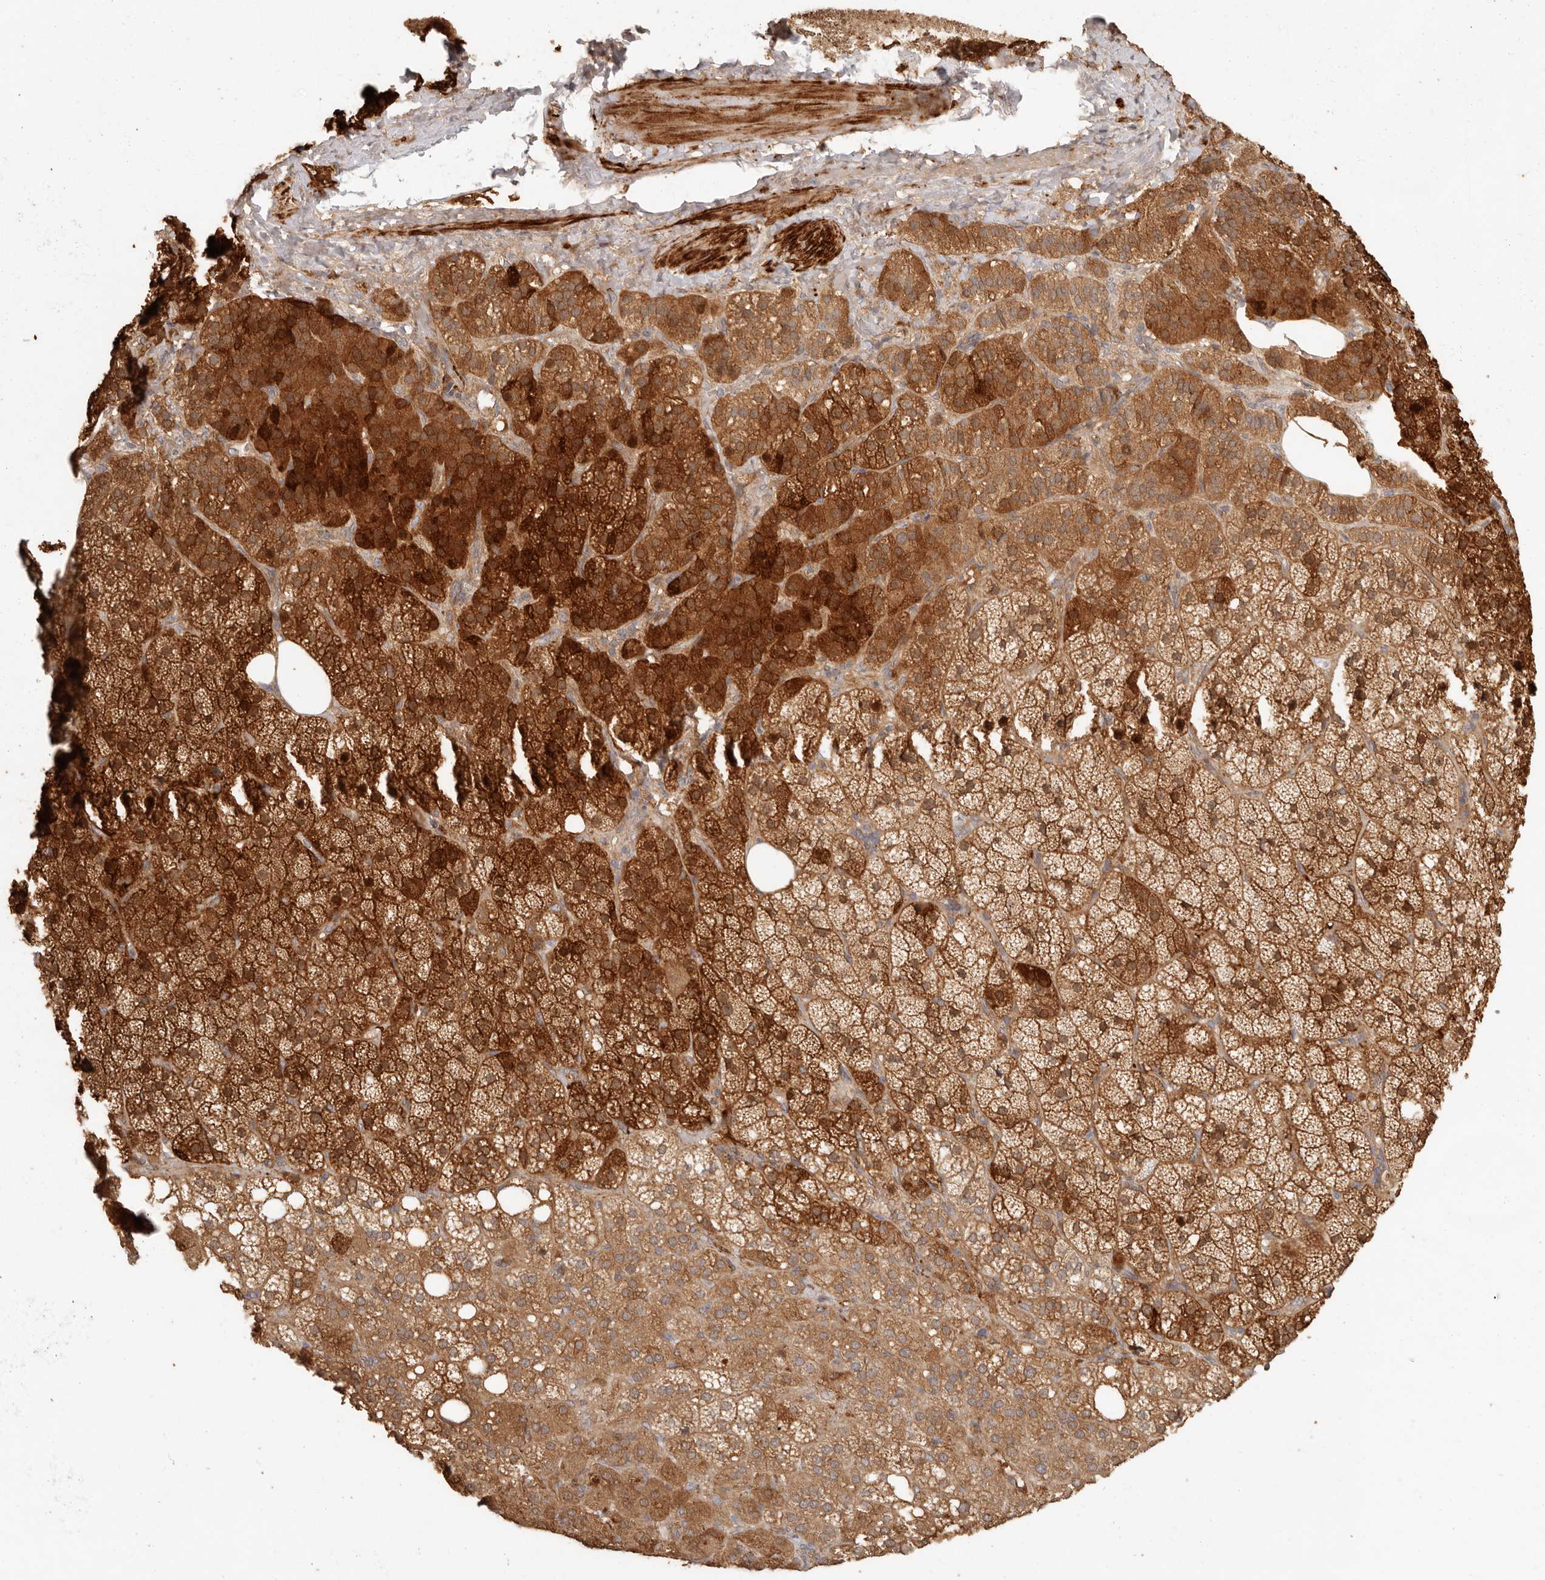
{"staining": {"intensity": "strong", "quantity": ">75%", "location": "cytoplasmic/membranous,nuclear"}, "tissue": "adrenal gland", "cell_type": "Glandular cells", "image_type": "normal", "snomed": [{"axis": "morphology", "description": "Normal tissue, NOS"}, {"axis": "topography", "description": "Adrenal gland"}], "caption": "Immunohistochemical staining of unremarkable adrenal gland displays >75% levels of strong cytoplasmic/membranous,nuclear protein expression in approximately >75% of glandular cells.", "gene": "VIPR1", "patient": {"sex": "female", "age": 59}}